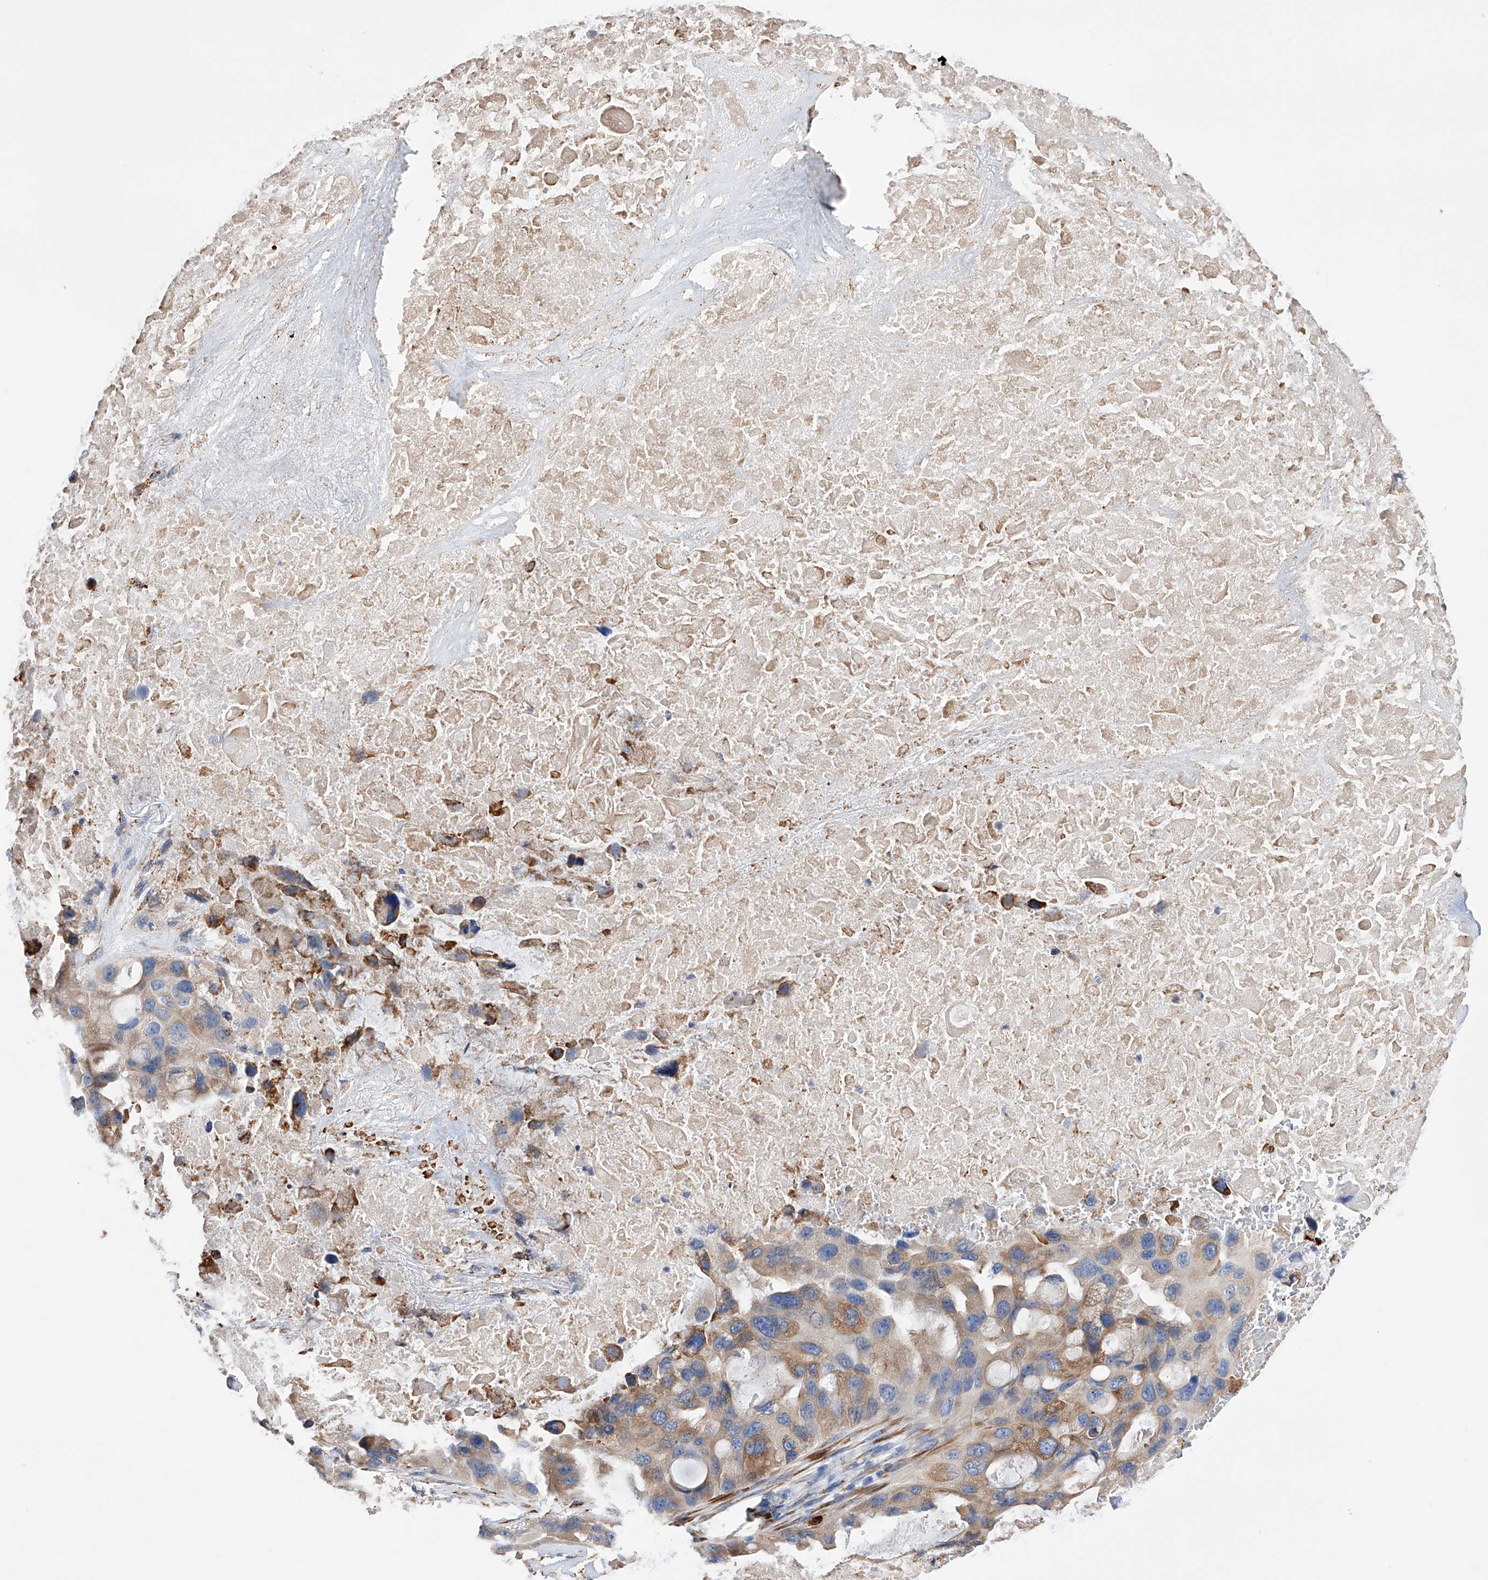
{"staining": {"intensity": "weak", "quantity": ">75%", "location": "cytoplasmic/membranous"}, "tissue": "lung cancer", "cell_type": "Tumor cells", "image_type": "cancer", "snomed": [{"axis": "morphology", "description": "Squamous cell carcinoma, NOS"}, {"axis": "topography", "description": "Lung"}], "caption": "High-magnification brightfield microscopy of lung cancer (squamous cell carcinoma) stained with DAB (brown) and counterstained with hematoxylin (blue). tumor cells exhibit weak cytoplasmic/membranous positivity is appreciated in about>75% of cells.", "gene": "PDIA5", "patient": {"sex": "female", "age": 73}}